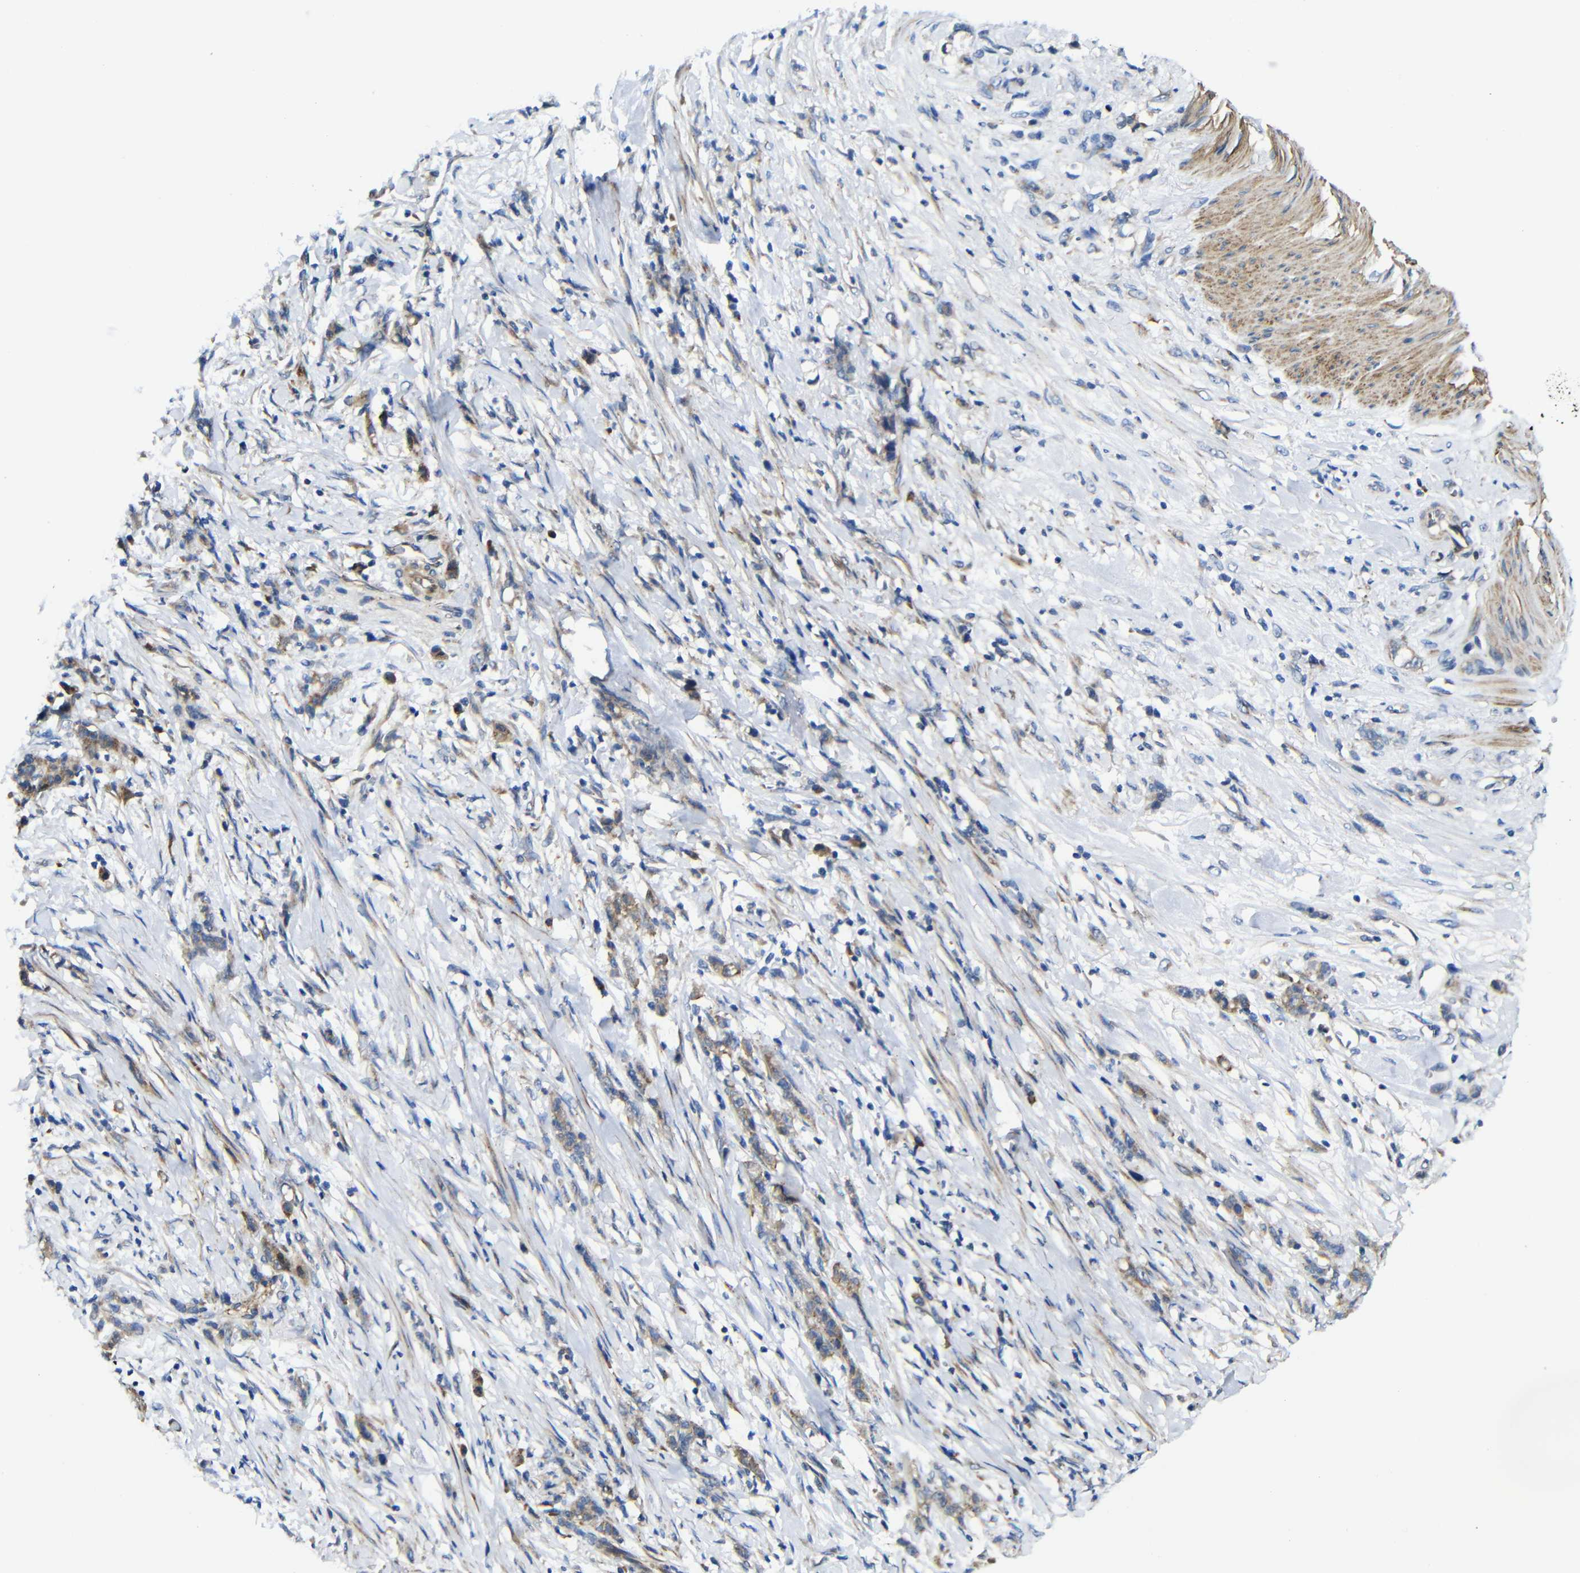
{"staining": {"intensity": "weak", "quantity": ">75%", "location": "cytoplasmic/membranous"}, "tissue": "stomach cancer", "cell_type": "Tumor cells", "image_type": "cancer", "snomed": [{"axis": "morphology", "description": "Adenocarcinoma, NOS"}, {"axis": "topography", "description": "Stomach, lower"}], "caption": "This is an image of immunohistochemistry staining of adenocarcinoma (stomach), which shows weak expression in the cytoplasmic/membranous of tumor cells.", "gene": "DDRGK1", "patient": {"sex": "male", "age": 88}}